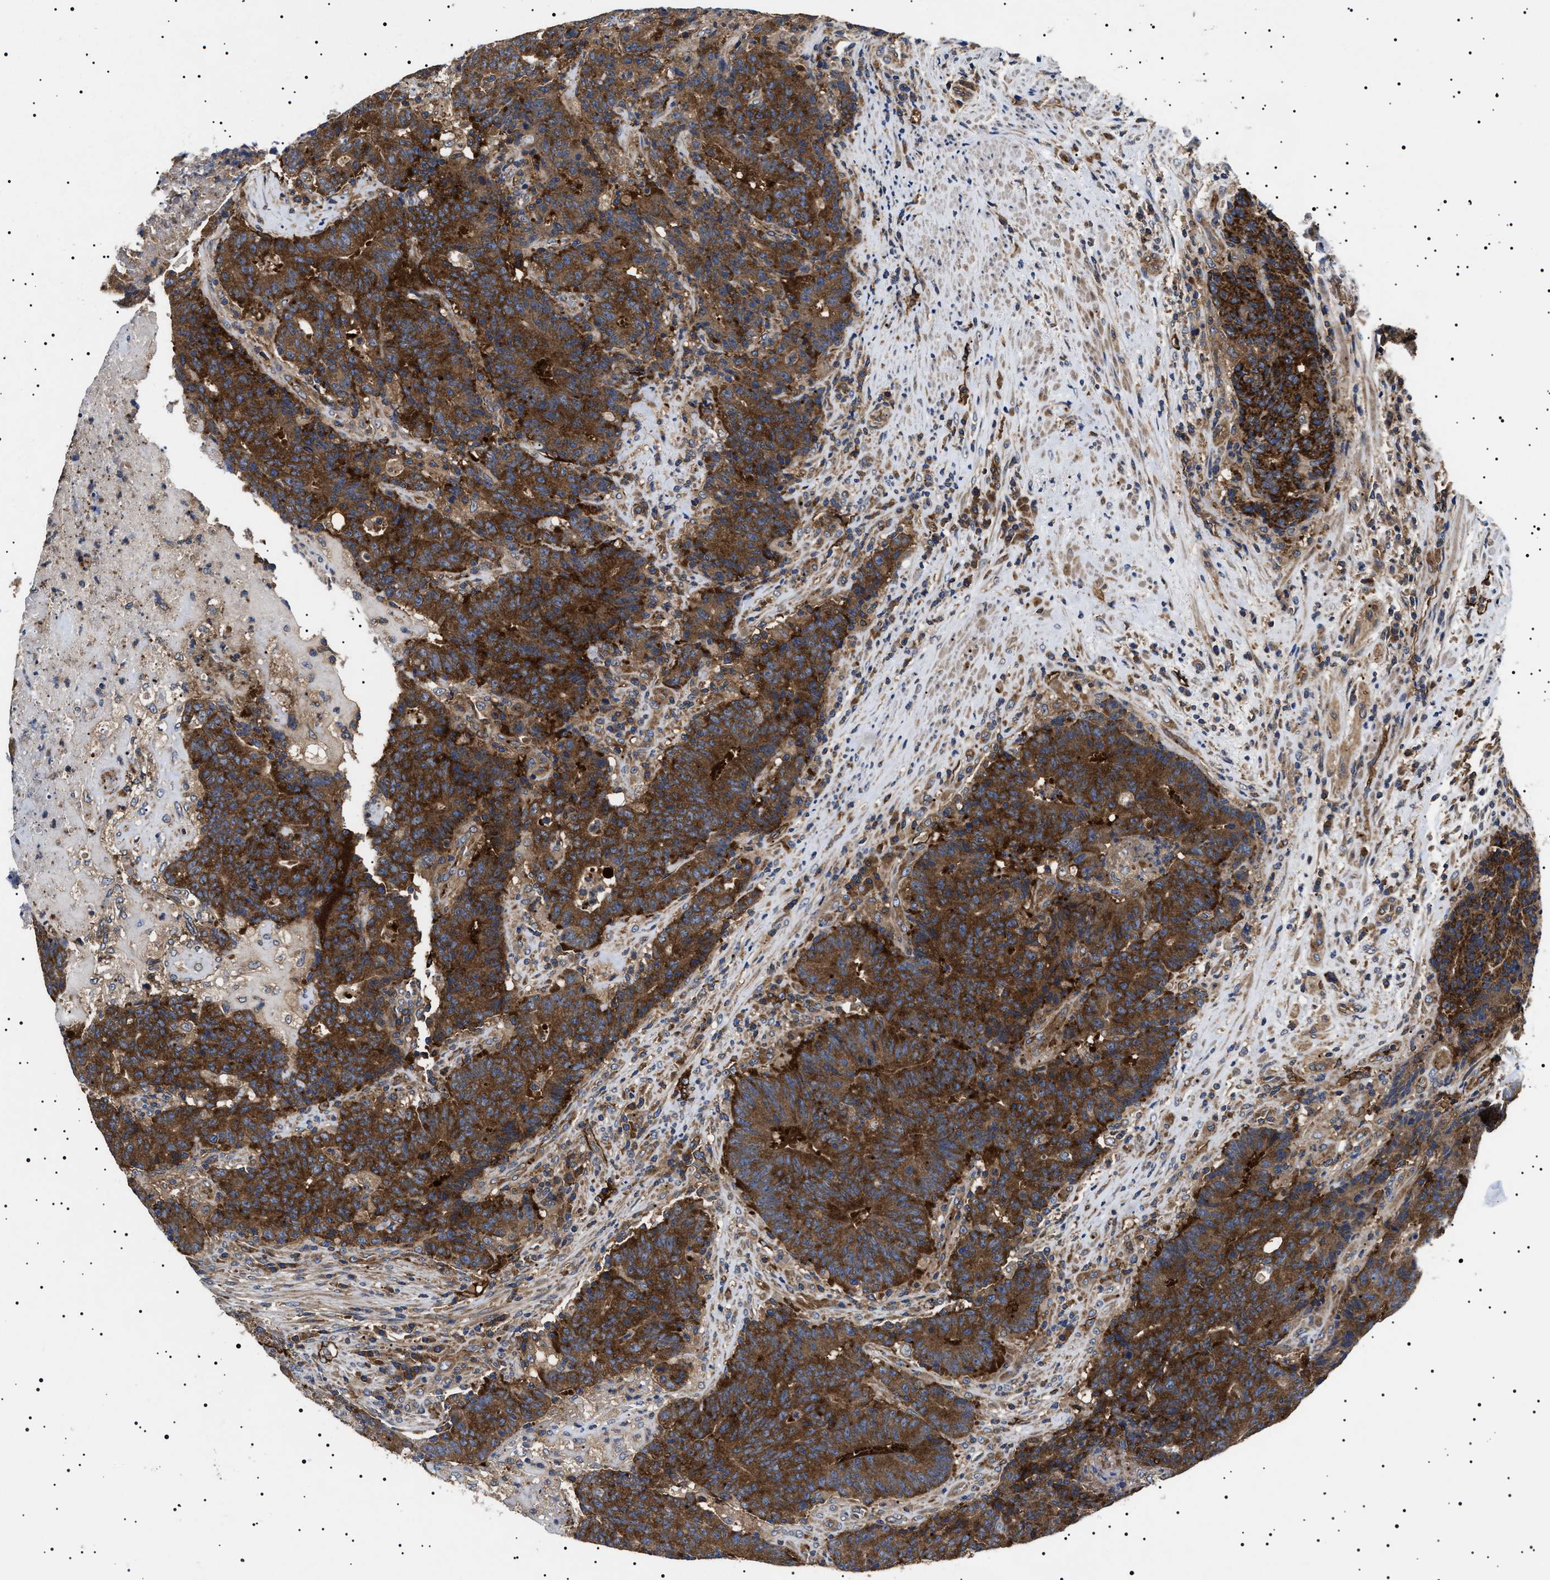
{"staining": {"intensity": "strong", "quantity": ">75%", "location": "cytoplasmic/membranous"}, "tissue": "colorectal cancer", "cell_type": "Tumor cells", "image_type": "cancer", "snomed": [{"axis": "morphology", "description": "Normal tissue, NOS"}, {"axis": "morphology", "description": "Adenocarcinoma, NOS"}, {"axis": "topography", "description": "Colon"}], "caption": "Immunohistochemical staining of human colorectal adenocarcinoma displays strong cytoplasmic/membranous protein positivity in approximately >75% of tumor cells.", "gene": "TPP2", "patient": {"sex": "female", "age": 75}}